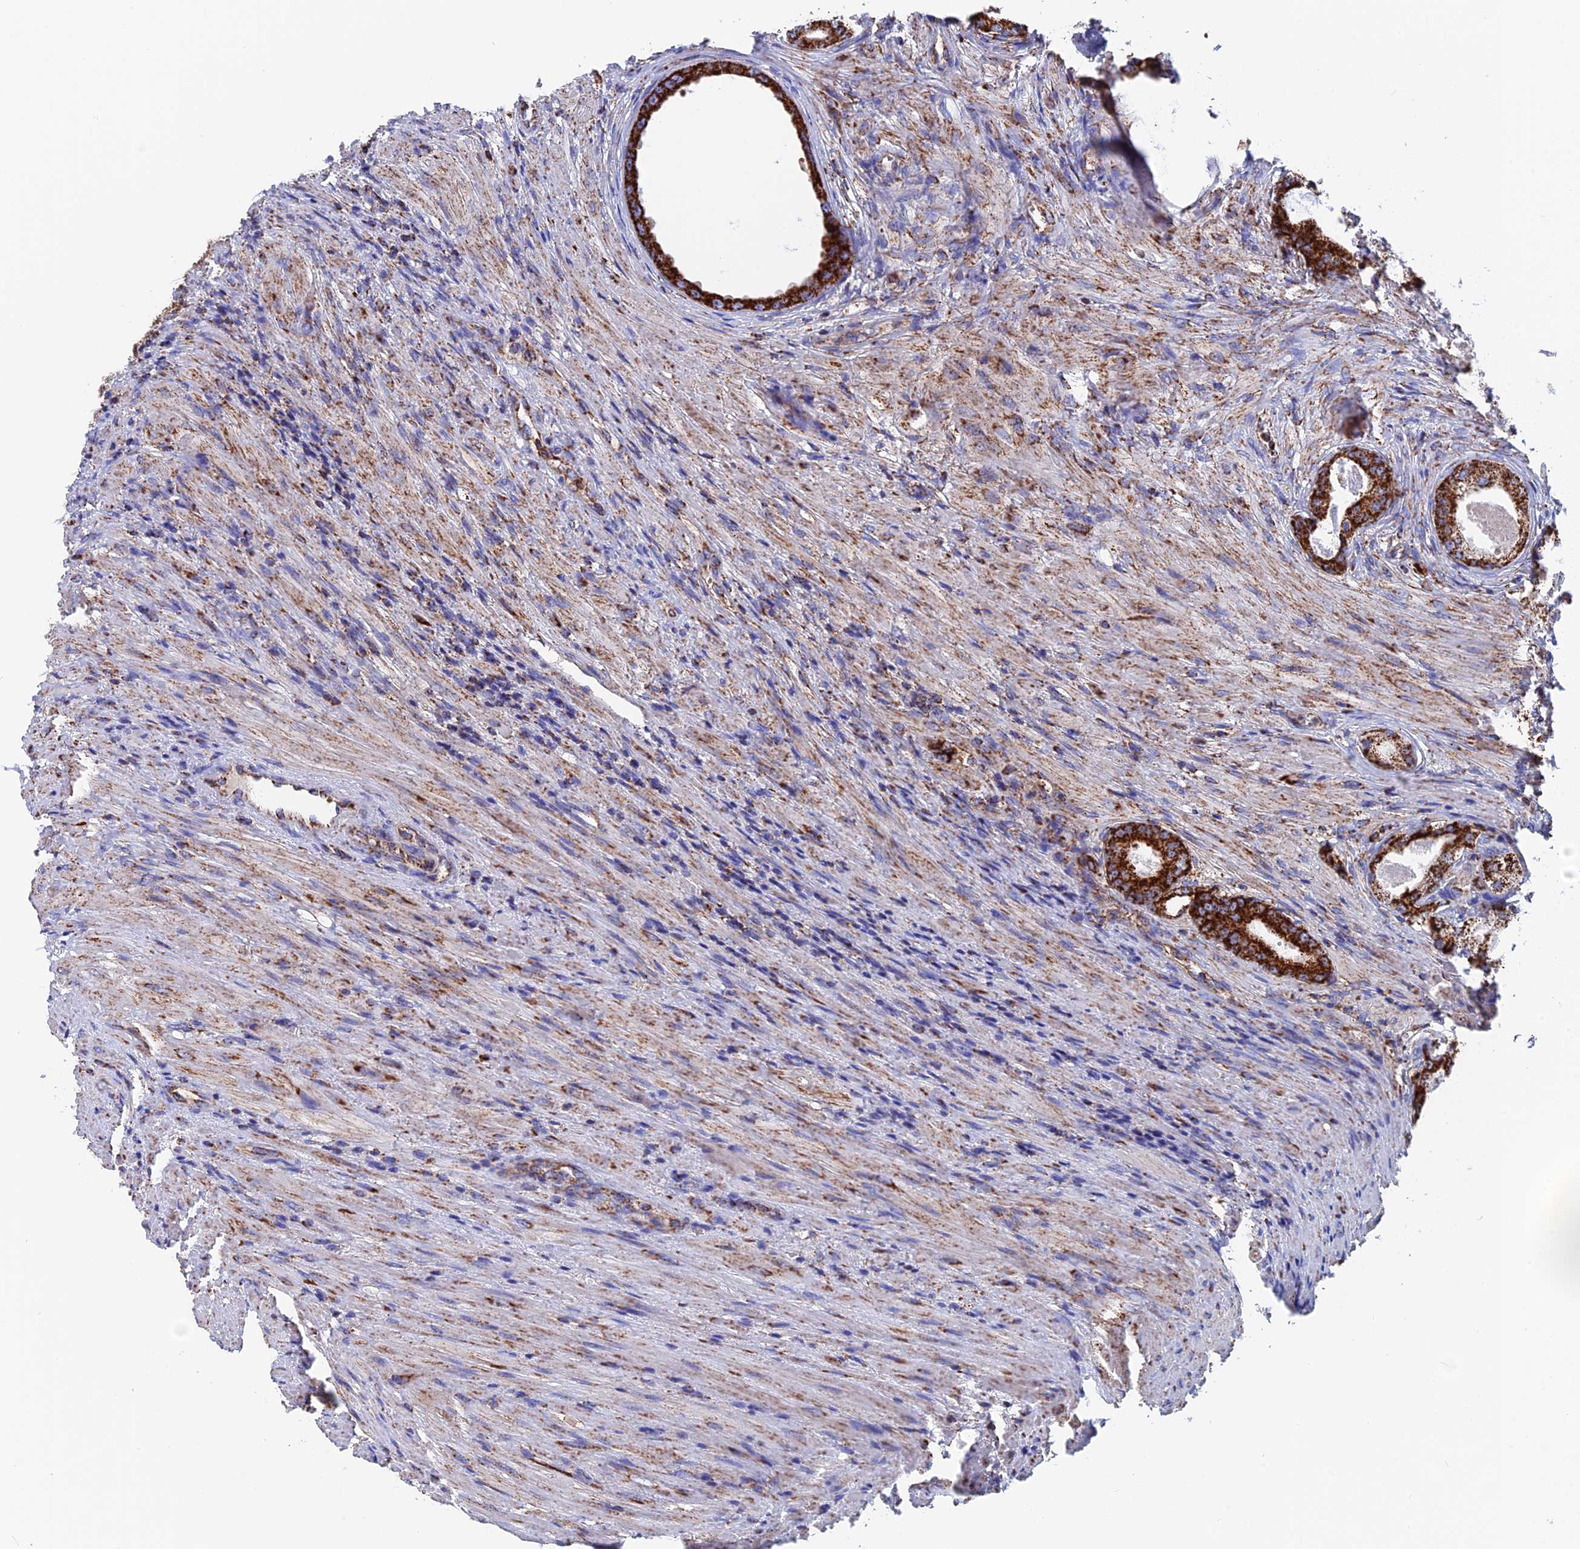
{"staining": {"intensity": "strong", "quantity": "<25%", "location": "cytoplasmic/membranous"}, "tissue": "prostate cancer", "cell_type": "Tumor cells", "image_type": "cancer", "snomed": [{"axis": "morphology", "description": "Adenocarcinoma, Low grade"}, {"axis": "topography", "description": "Prostate"}], "caption": "Tumor cells reveal medium levels of strong cytoplasmic/membranous expression in approximately <25% of cells in prostate cancer. Nuclei are stained in blue.", "gene": "WDR83", "patient": {"sex": "male", "age": 68}}